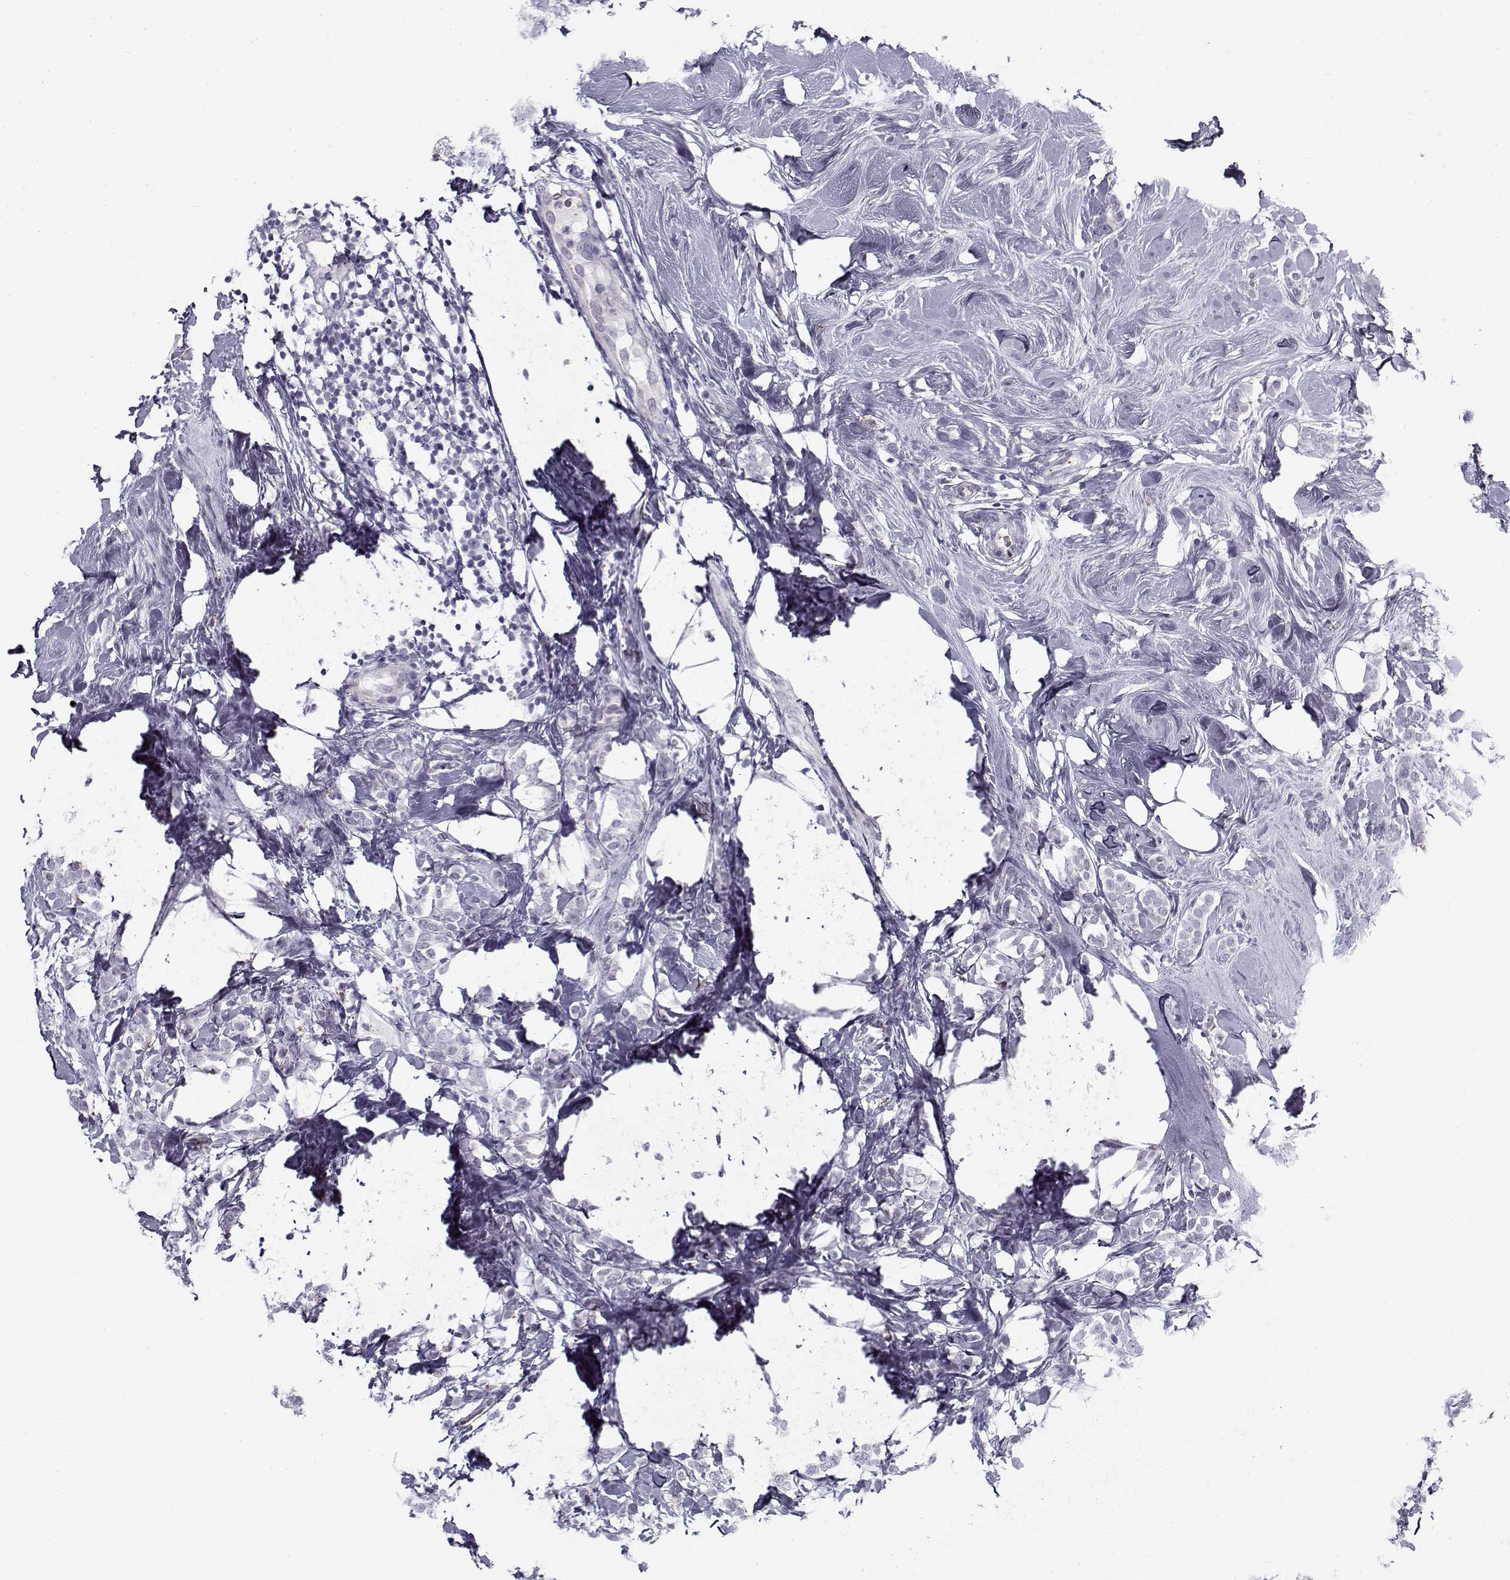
{"staining": {"intensity": "negative", "quantity": "none", "location": "none"}, "tissue": "breast cancer", "cell_type": "Tumor cells", "image_type": "cancer", "snomed": [{"axis": "morphology", "description": "Lobular carcinoma"}, {"axis": "topography", "description": "Breast"}], "caption": "Tumor cells are negative for protein expression in human breast lobular carcinoma.", "gene": "SNCA", "patient": {"sex": "female", "age": 49}}